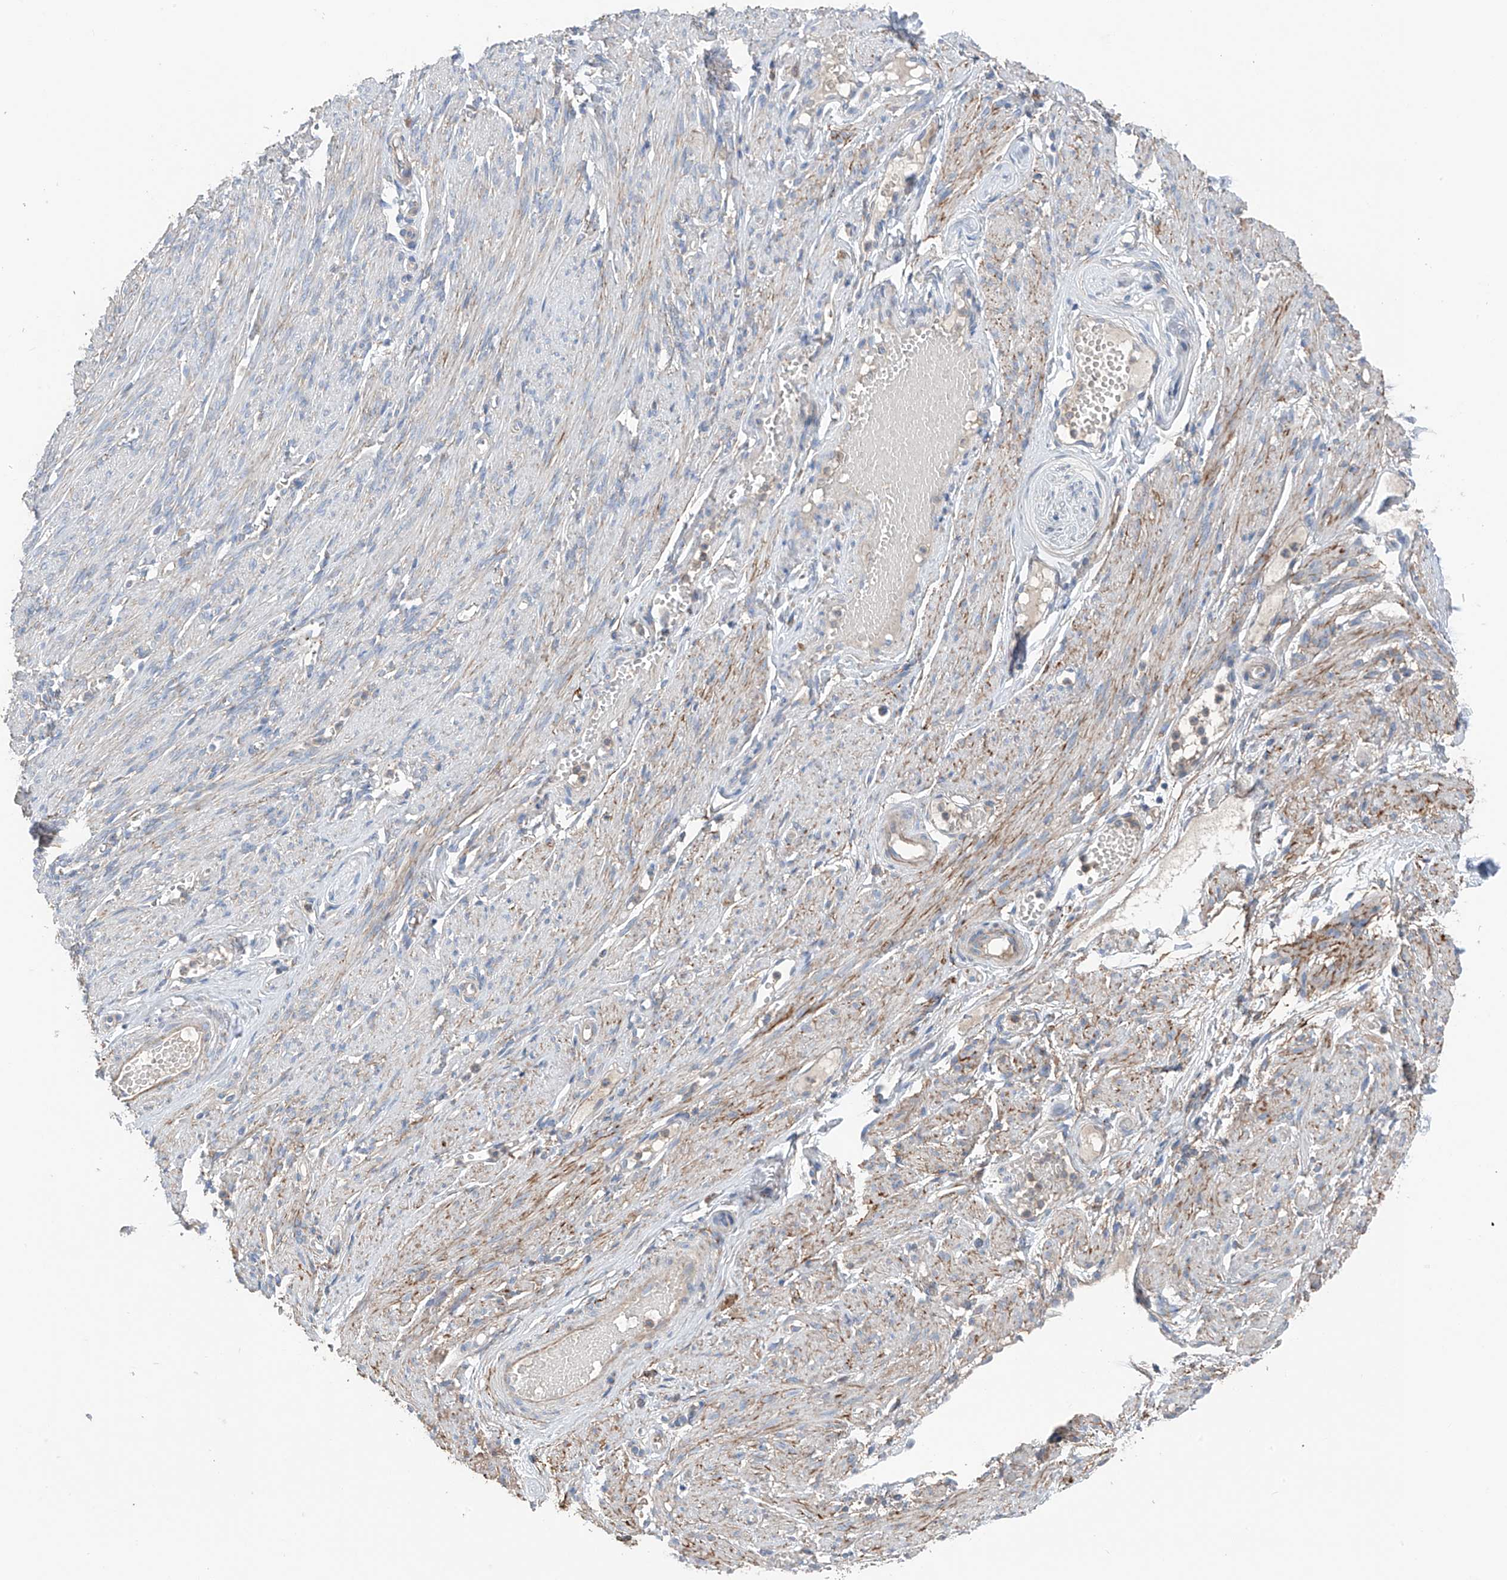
{"staining": {"intensity": "negative", "quantity": "none", "location": "none"}, "tissue": "adipose tissue", "cell_type": "Adipocytes", "image_type": "normal", "snomed": [{"axis": "morphology", "description": "Normal tissue, NOS"}, {"axis": "topography", "description": "Smooth muscle"}, {"axis": "topography", "description": "Peripheral nerve tissue"}], "caption": "Immunohistochemistry histopathology image of benign adipose tissue: adipose tissue stained with DAB (3,3'-diaminobenzidine) shows no significant protein positivity in adipocytes.", "gene": "GALNTL6", "patient": {"sex": "female", "age": 39}}